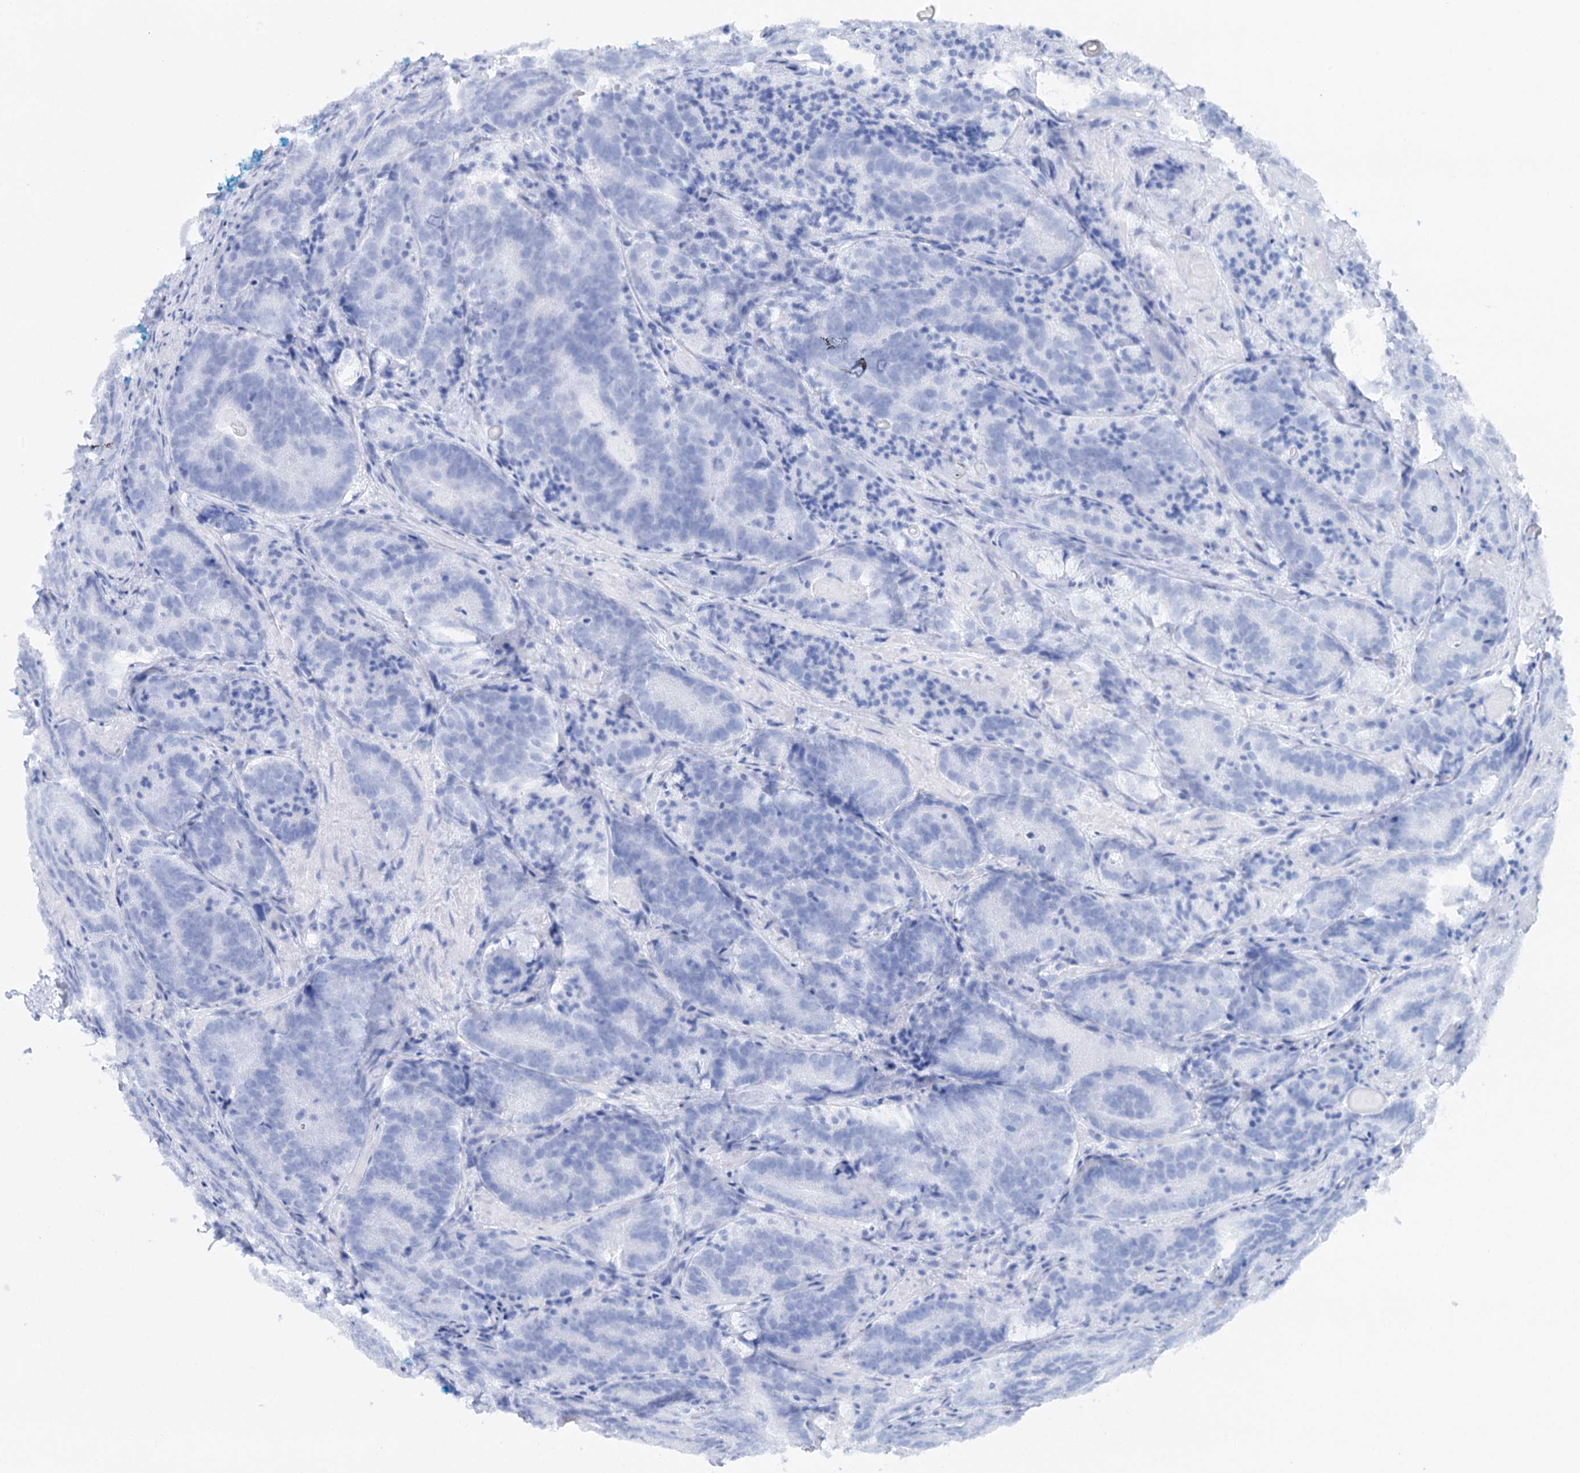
{"staining": {"intensity": "negative", "quantity": "none", "location": "none"}, "tissue": "prostate cancer", "cell_type": "Tumor cells", "image_type": "cancer", "snomed": [{"axis": "morphology", "description": "Adenocarcinoma, High grade"}, {"axis": "topography", "description": "Prostate"}], "caption": "IHC of human prostate cancer (adenocarcinoma (high-grade)) exhibits no expression in tumor cells.", "gene": "CSN3", "patient": {"sex": "male", "age": 57}}